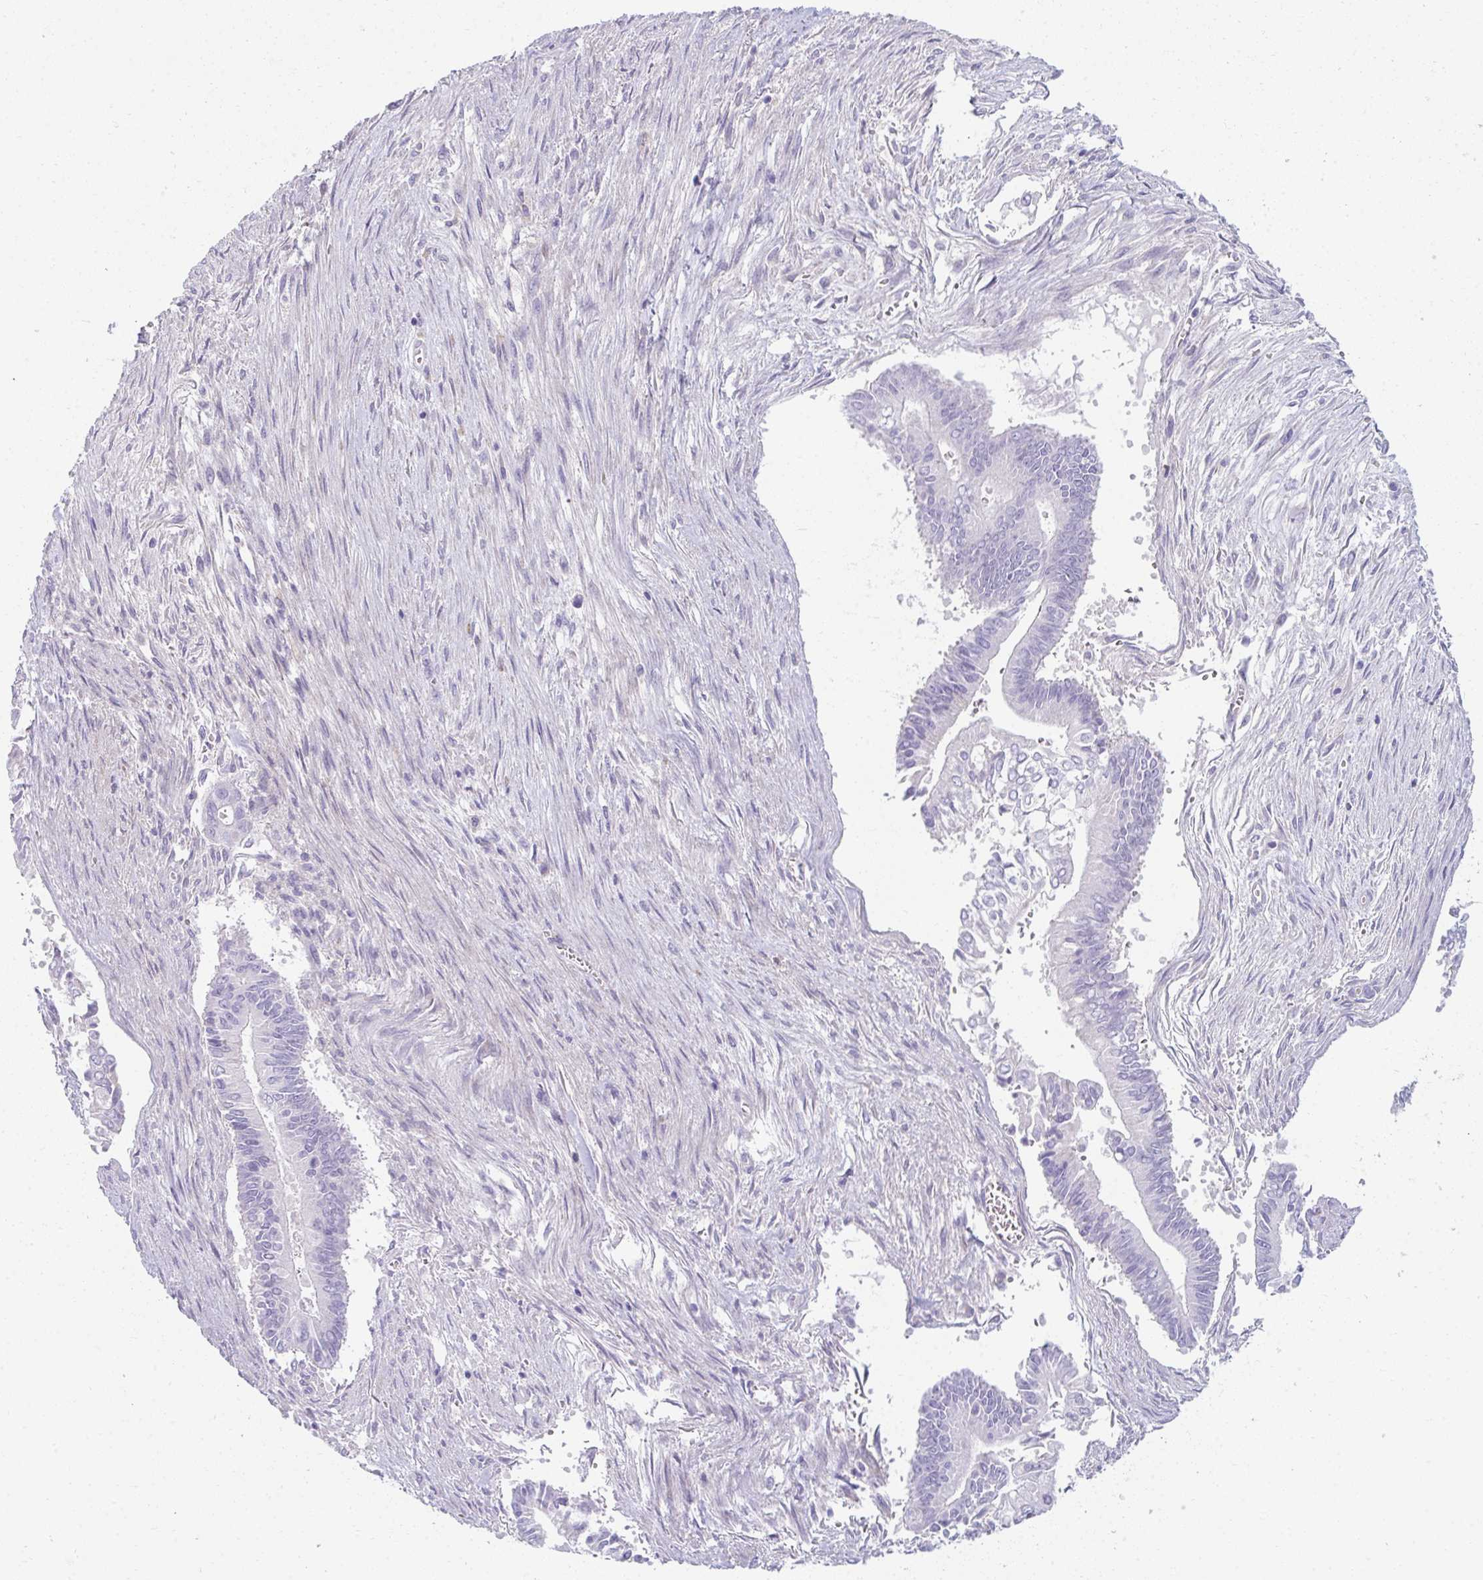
{"staining": {"intensity": "negative", "quantity": "none", "location": "none"}, "tissue": "pancreatic cancer", "cell_type": "Tumor cells", "image_type": "cancer", "snomed": [{"axis": "morphology", "description": "Adenocarcinoma, NOS"}, {"axis": "topography", "description": "Pancreas"}], "caption": "Immunohistochemical staining of pancreatic adenocarcinoma shows no significant staining in tumor cells.", "gene": "EIF1AD", "patient": {"sex": "male", "age": 68}}